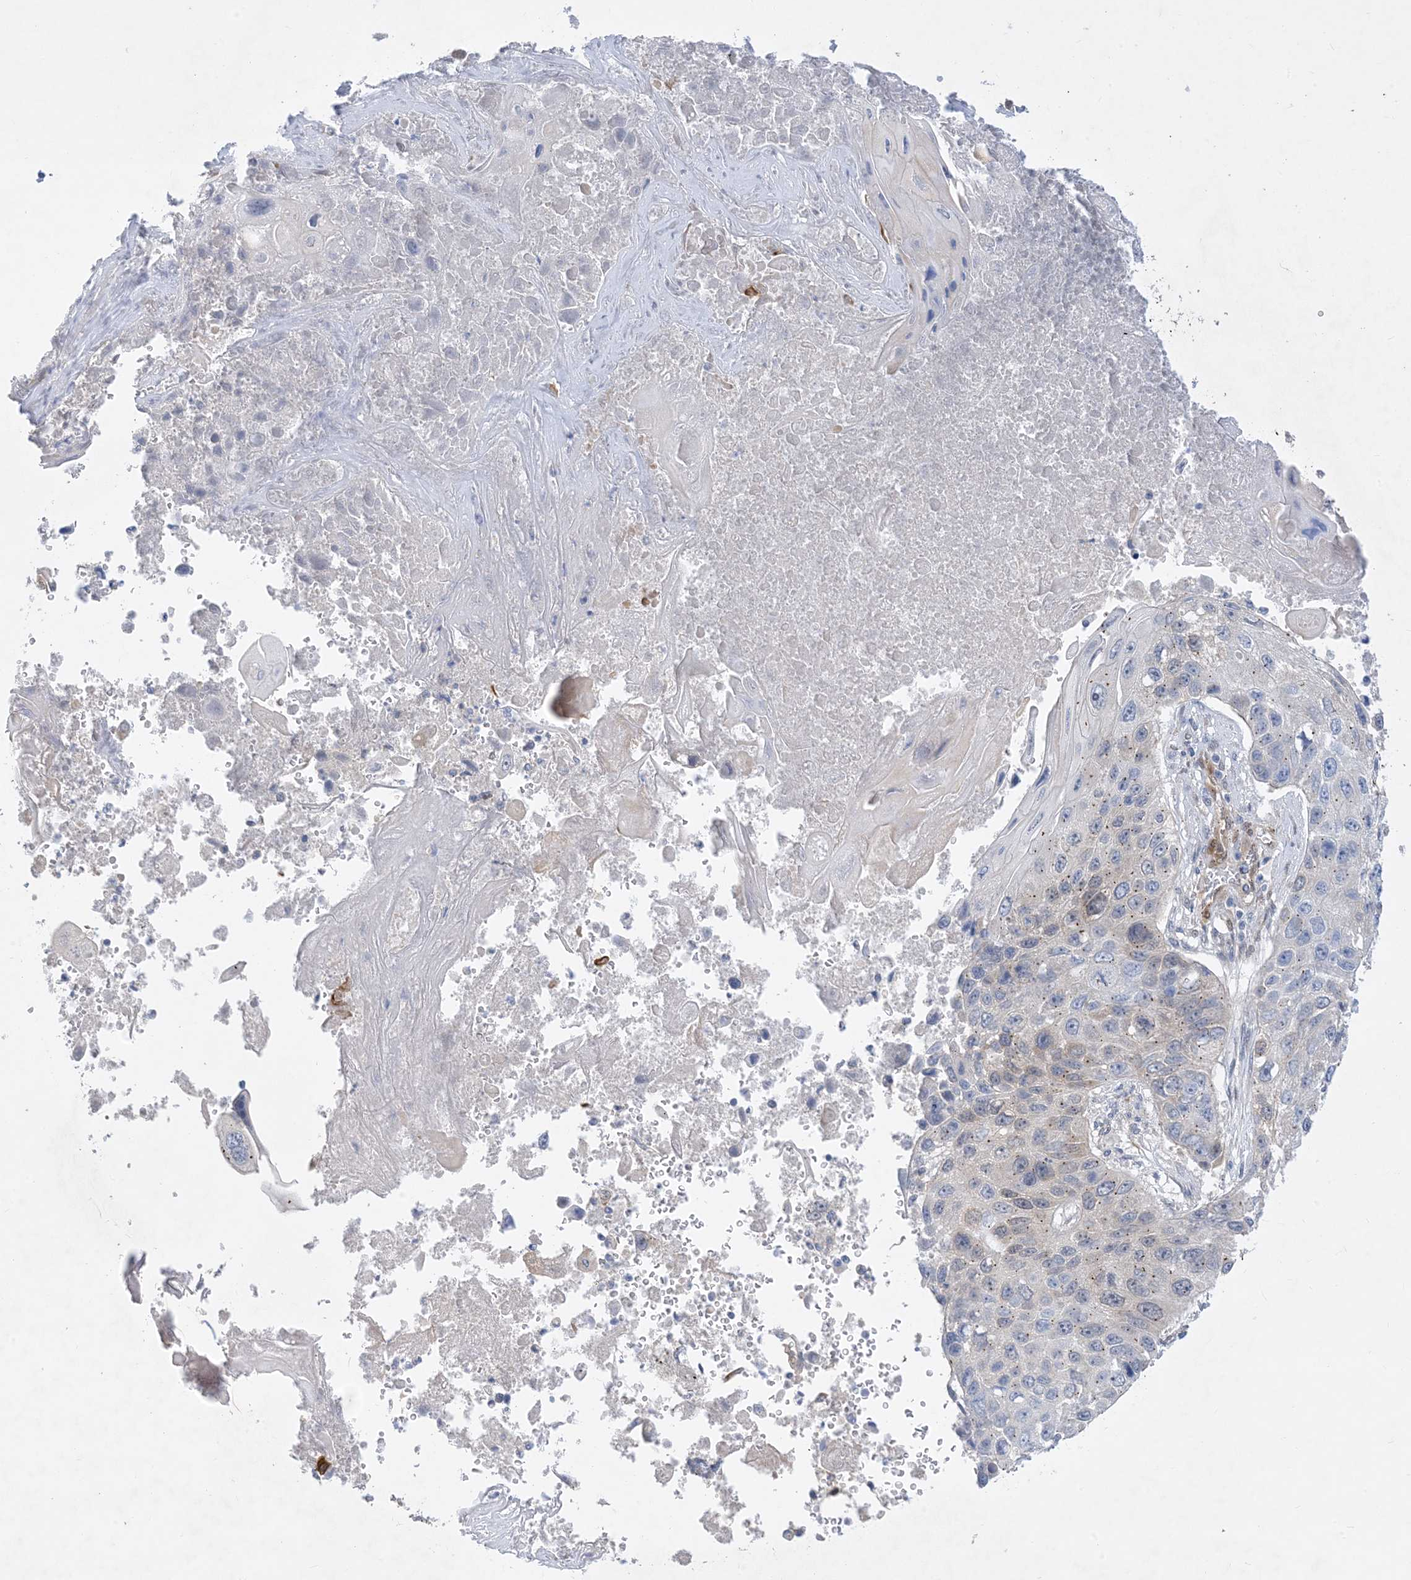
{"staining": {"intensity": "weak", "quantity": "<25%", "location": "cytoplasmic/membranous"}, "tissue": "lung cancer", "cell_type": "Tumor cells", "image_type": "cancer", "snomed": [{"axis": "morphology", "description": "Squamous cell carcinoma, NOS"}, {"axis": "topography", "description": "Lung"}], "caption": "Protein analysis of lung cancer shows no significant positivity in tumor cells.", "gene": "RBMS3", "patient": {"sex": "male", "age": 61}}